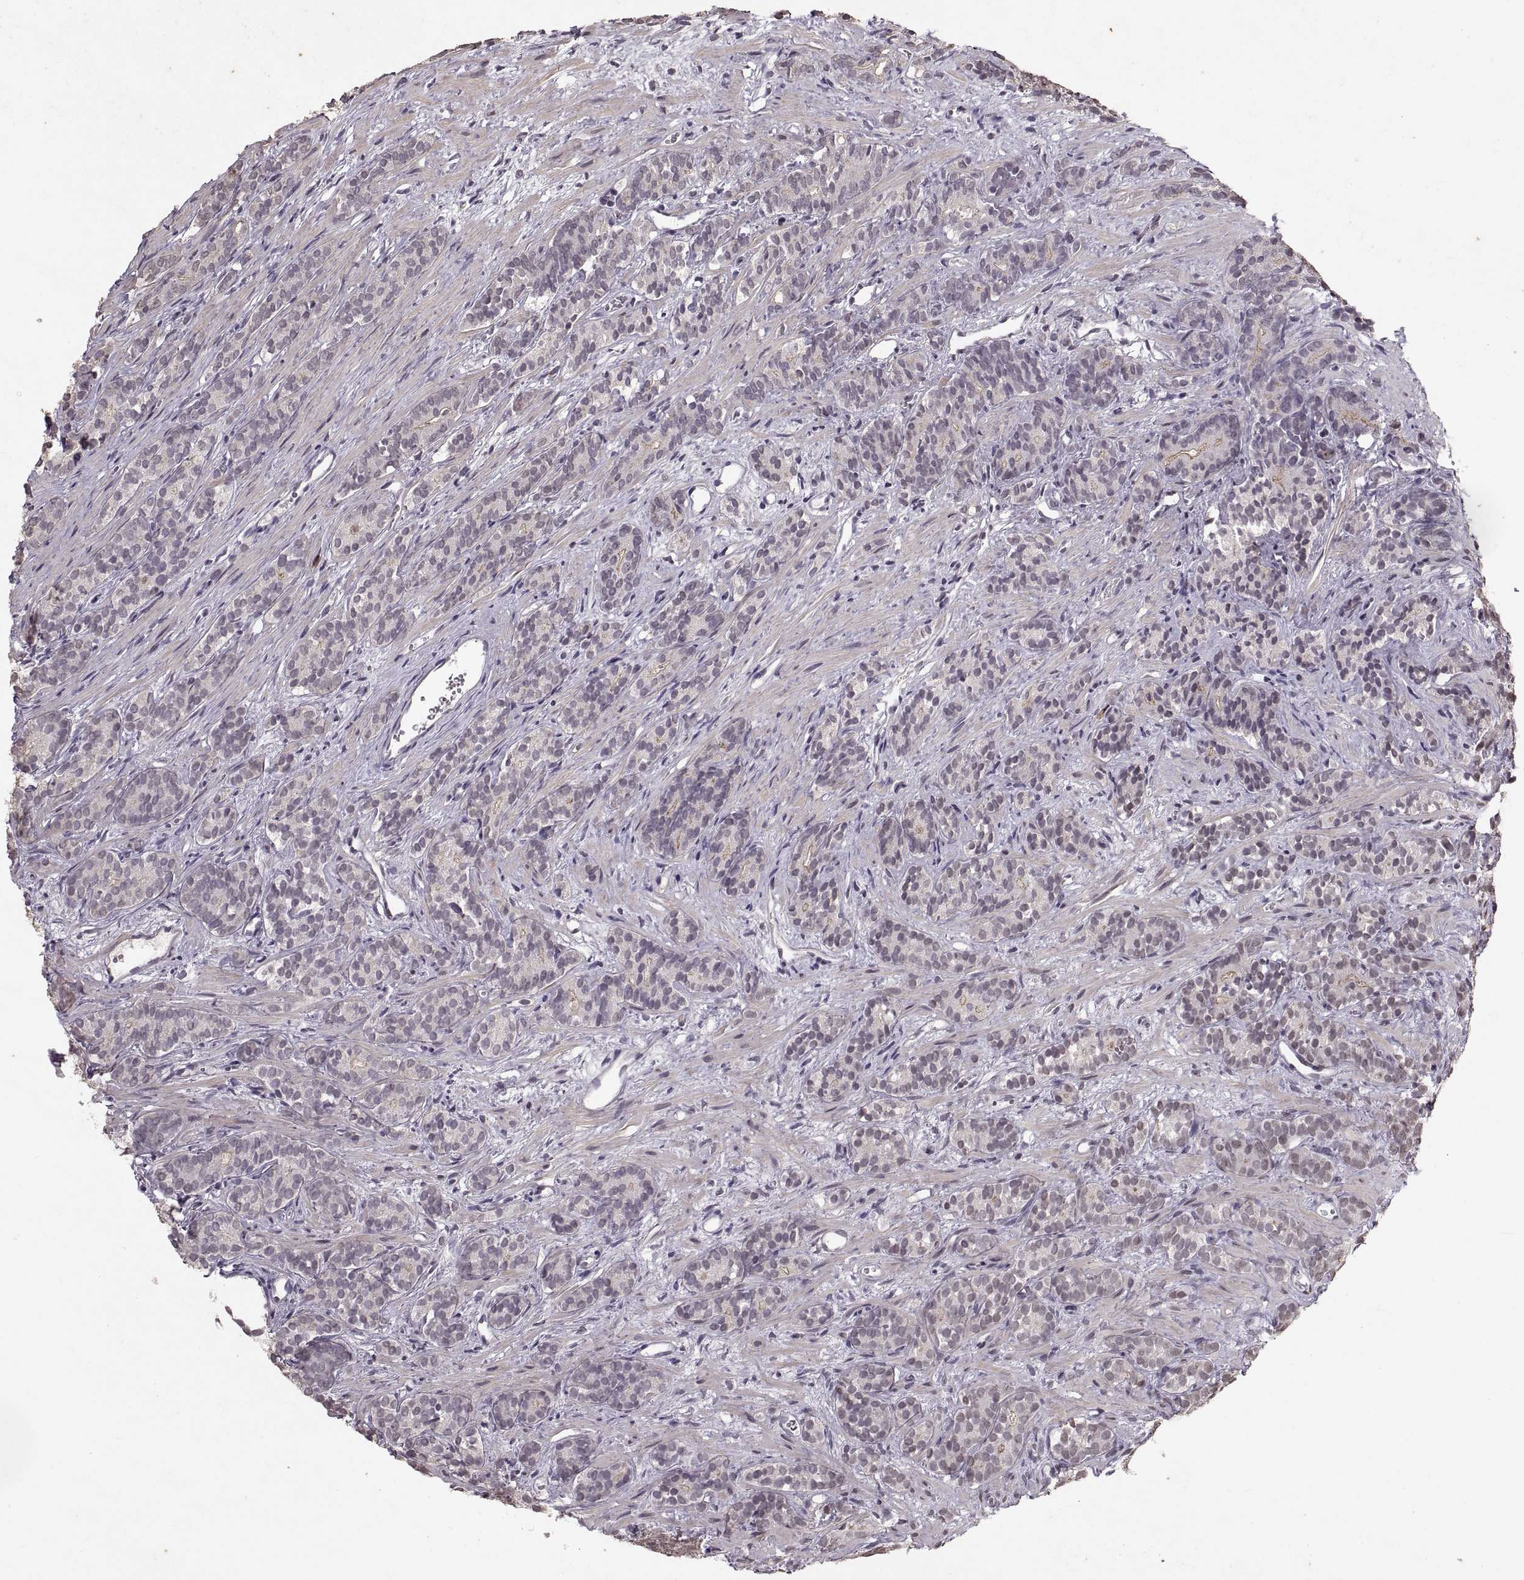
{"staining": {"intensity": "negative", "quantity": "none", "location": "none"}, "tissue": "prostate cancer", "cell_type": "Tumor cells", "image_type": "cancer", "snomed": [{"axis": "morphology", "description": "Adenocarcinoma, High grade"}, {"axis": "topography", "description": "Prostate"}], "caption": "Tumor cells are negative for brown protein staining in high-grade adenocarcinoma (prostate).", "gene": "PALS1", "patient": {"sex": "male", "age": 84}}